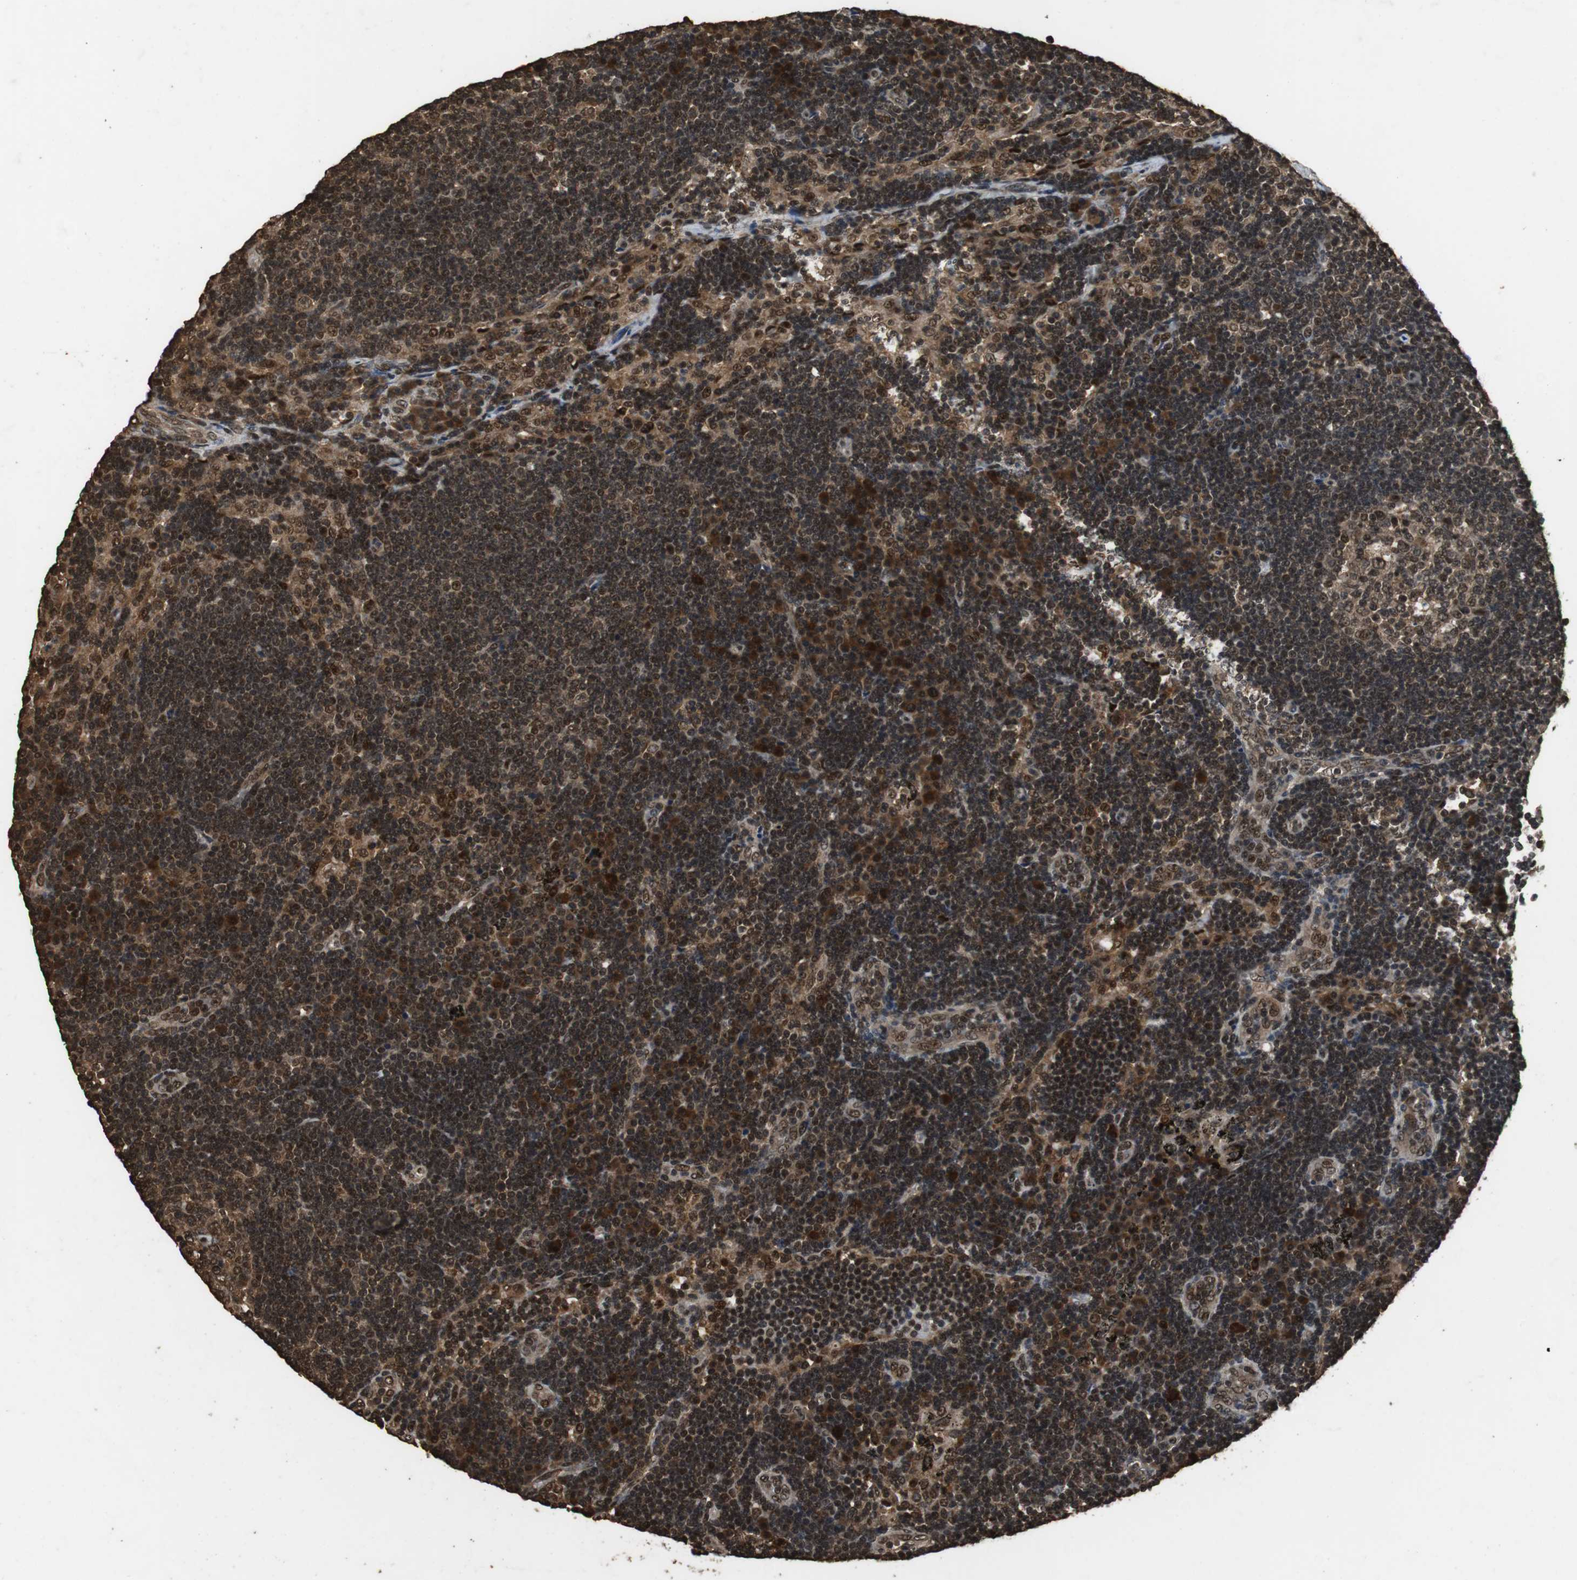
{"staining": {"intensity": "strong", "quantity": ">75%", "location": "cytoplasmic/membranous,nuclear"}, "tissue": "lymph node", "cell_type": "Germinal center cells", "image_type": "normal", "snomed": [{"axis": "morphology", "description": "Normal tissue, NOS"}, {"axis": "morphology", "description": "Squamous cell carcinoma, metastatic, NOS"}, {"axis": "topography", "description": "Lymph node"}], "caption": "The micrograph shows a brown stain indicating the presence of a protein in the cytoplasmic/membranous,nuclear of germinal center cells in lymph node. Using DAB (3,3'-diaminobenzidine) (brown) and hematoxylin (blue) stains, captured at high magnification using brightfield microscopy.", "gene": "ZNF18", "patient": {"sex": "female", "age": 53}}